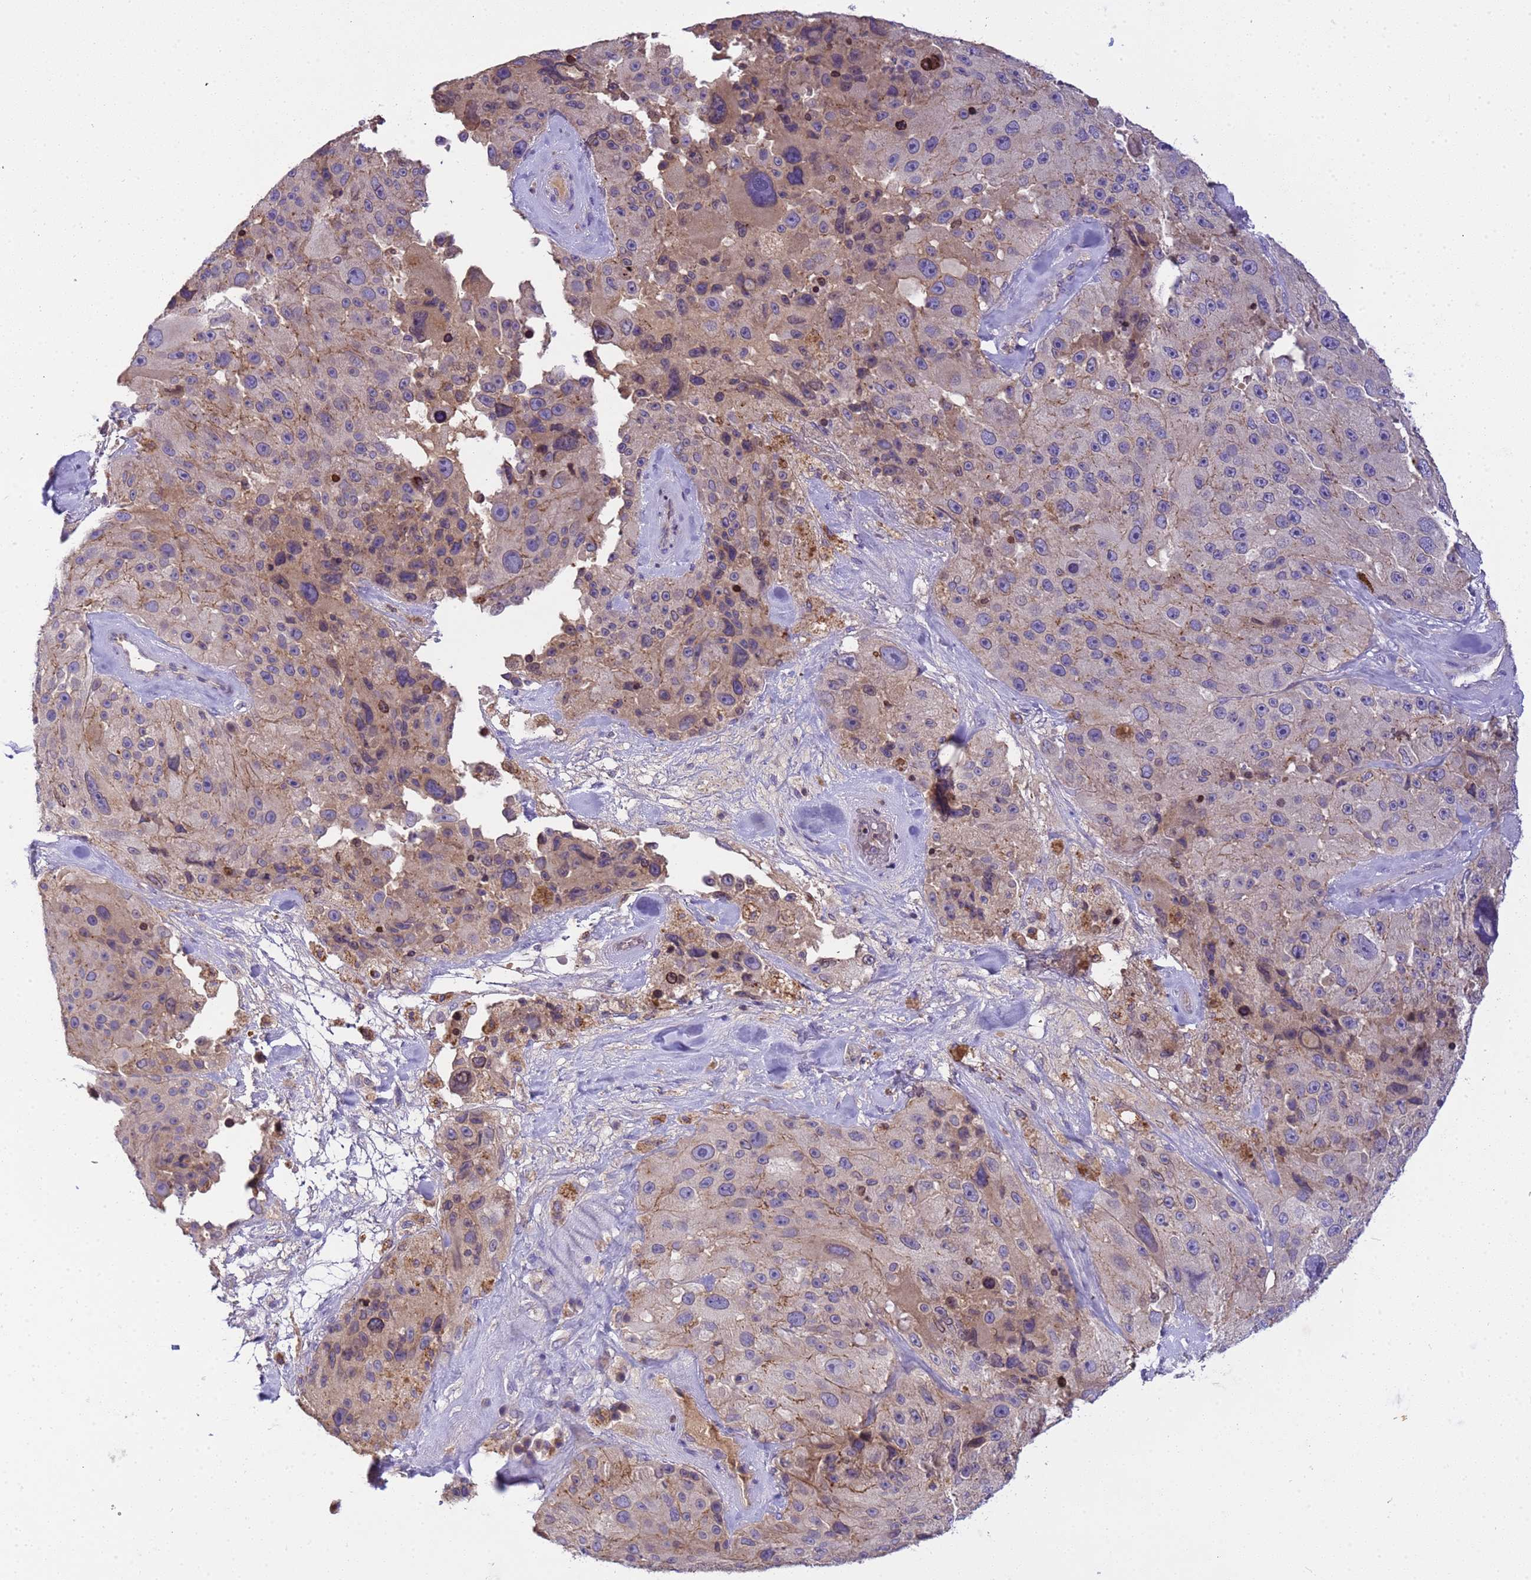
{"staining": {"intensity": "moderate", "quantity": "<25%", "location": "nuclear"}, "tissue": "melanoma", "cell_type": "Tumor cells", "image_type": "cancer", "snomed": [{"axis": "morphology", "description": "Malignant melanoma, Metastatic site"}, {"axis": "topography", "description": "Lymph node"}], "caption": "Brown immunohistochemical staining in malignant melanoma (metastatic site) shows moderate nuclear staining in about <25% of tumor cells.", "gene": "PLCXD3", "patient": {"sex": "male", "age": 62}}